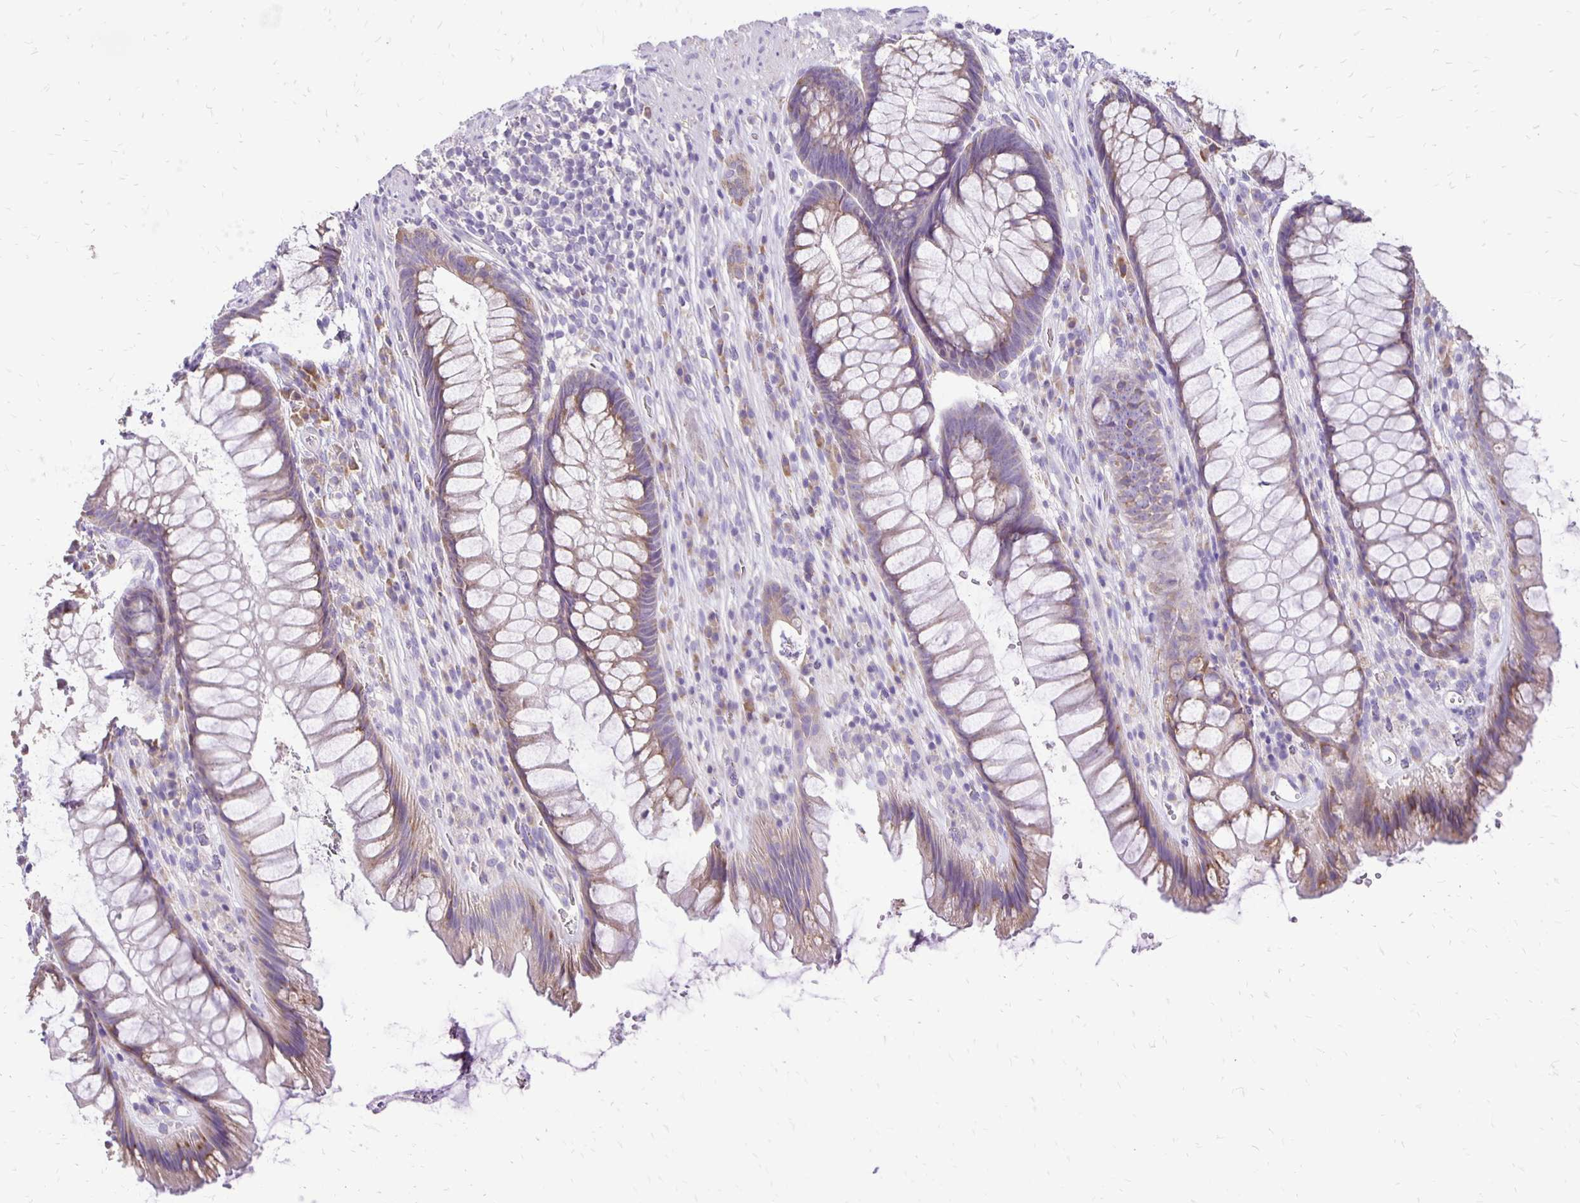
{"staining": {"intensity": "weak", "quantity": ">75%", "location": "cytoplasmic/membranous"}, "tissue": "rectum", "cell_type": "Glandular cells", "image_type": "normal", "snomed": [{"axis": "morphology", "description": "Normal tissue, NOS"}, {"axis": "topography", "description": "Rectum"}], "caption": "IHC photomicrograph of normal rectum stained for a protein (brown), which shows low levels of weak cytoplasmic/membranous positivity in about >75% of glandular cells.", "gene": "ANKRD45", "patient": {"sex": "male", "age": 53}}